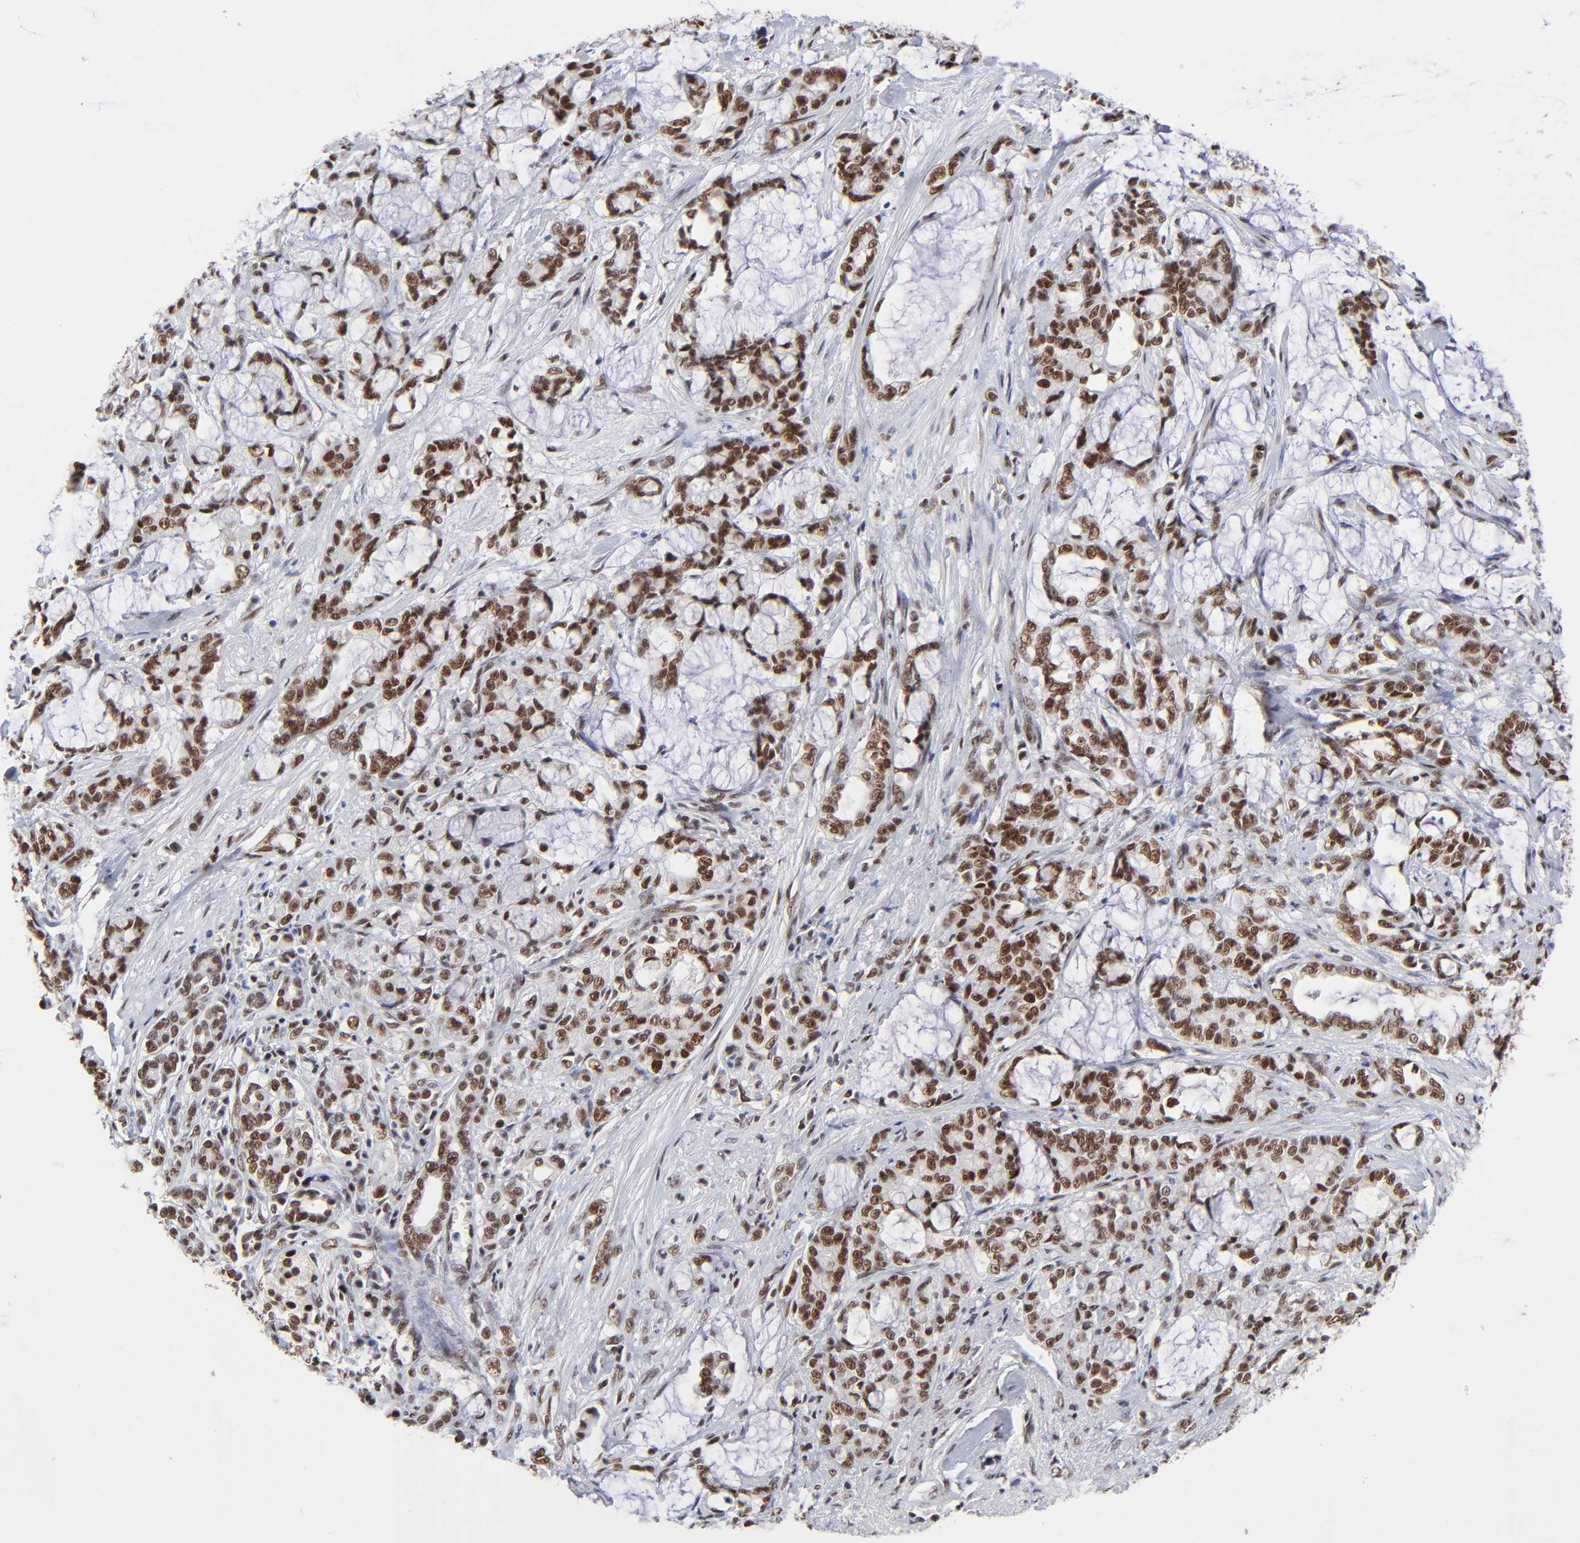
{"staining": {"intensity": "strong", "quantity": ">75%", "location": "nuclear"}, "tissue": "pancreatic cancer", "cell_type": "Tumor cells", "image_type": "cancer", "snomed": [{"axis": "morphology", "description": "Adenocarcinoma, NOS"}, {"axis": "topography", "description": "Pancreas"}], "caption": "Protein expression analysis of human pancreatic cancer (adenocarcinoma) reveals strong nuclear expression in approximately >75% of tumor cells.", "gene": "ZMYM3", "patient": {"sex": "female", "age": 73}}